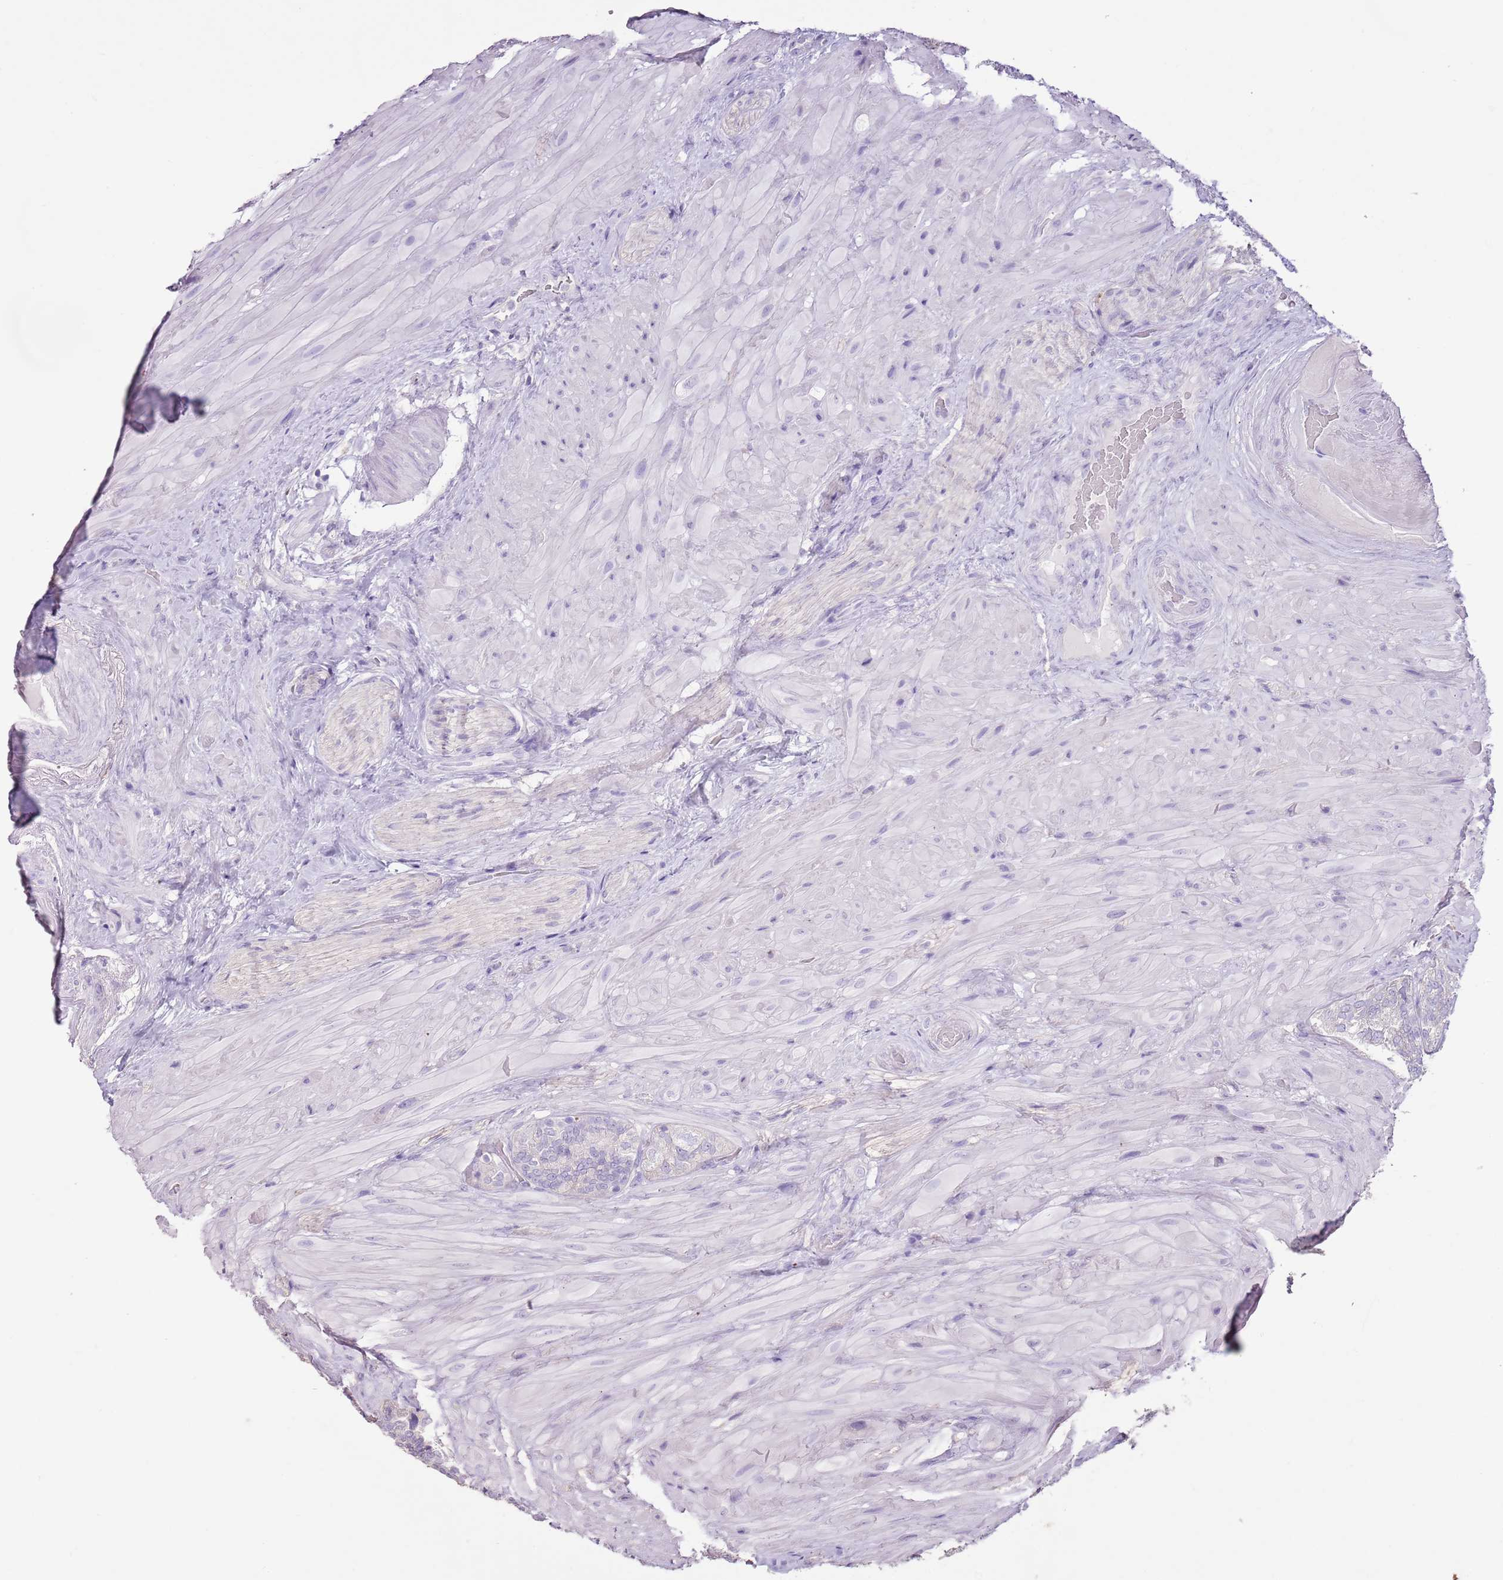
{"staining": {"intensity": "negative", "quantity": "none", "location": "none"}, "tissue": "seminal vesicle", "cell_type": "Glandular cells", "image_type": "normal", "snomed": [{"axis": "morphology", "description": "Normal tissue, NOS"}, {"axis": "topography", "description": "Prostate and seminal vesicle, NOS"}, {"axis": "topography", "description": "Prostate"}, {"axis": "topography", "description": "Seminal veicle"}], "caption": "An immunohistochemistry histopathology image of benign seminal vesicle is shown. There is no staining in glandular cells of seminal vesicle. (IHC, brightfield microscopy, high magnification).", "gene": "BLOC1S2", "patient": {"sex": "male", "age": 67}}